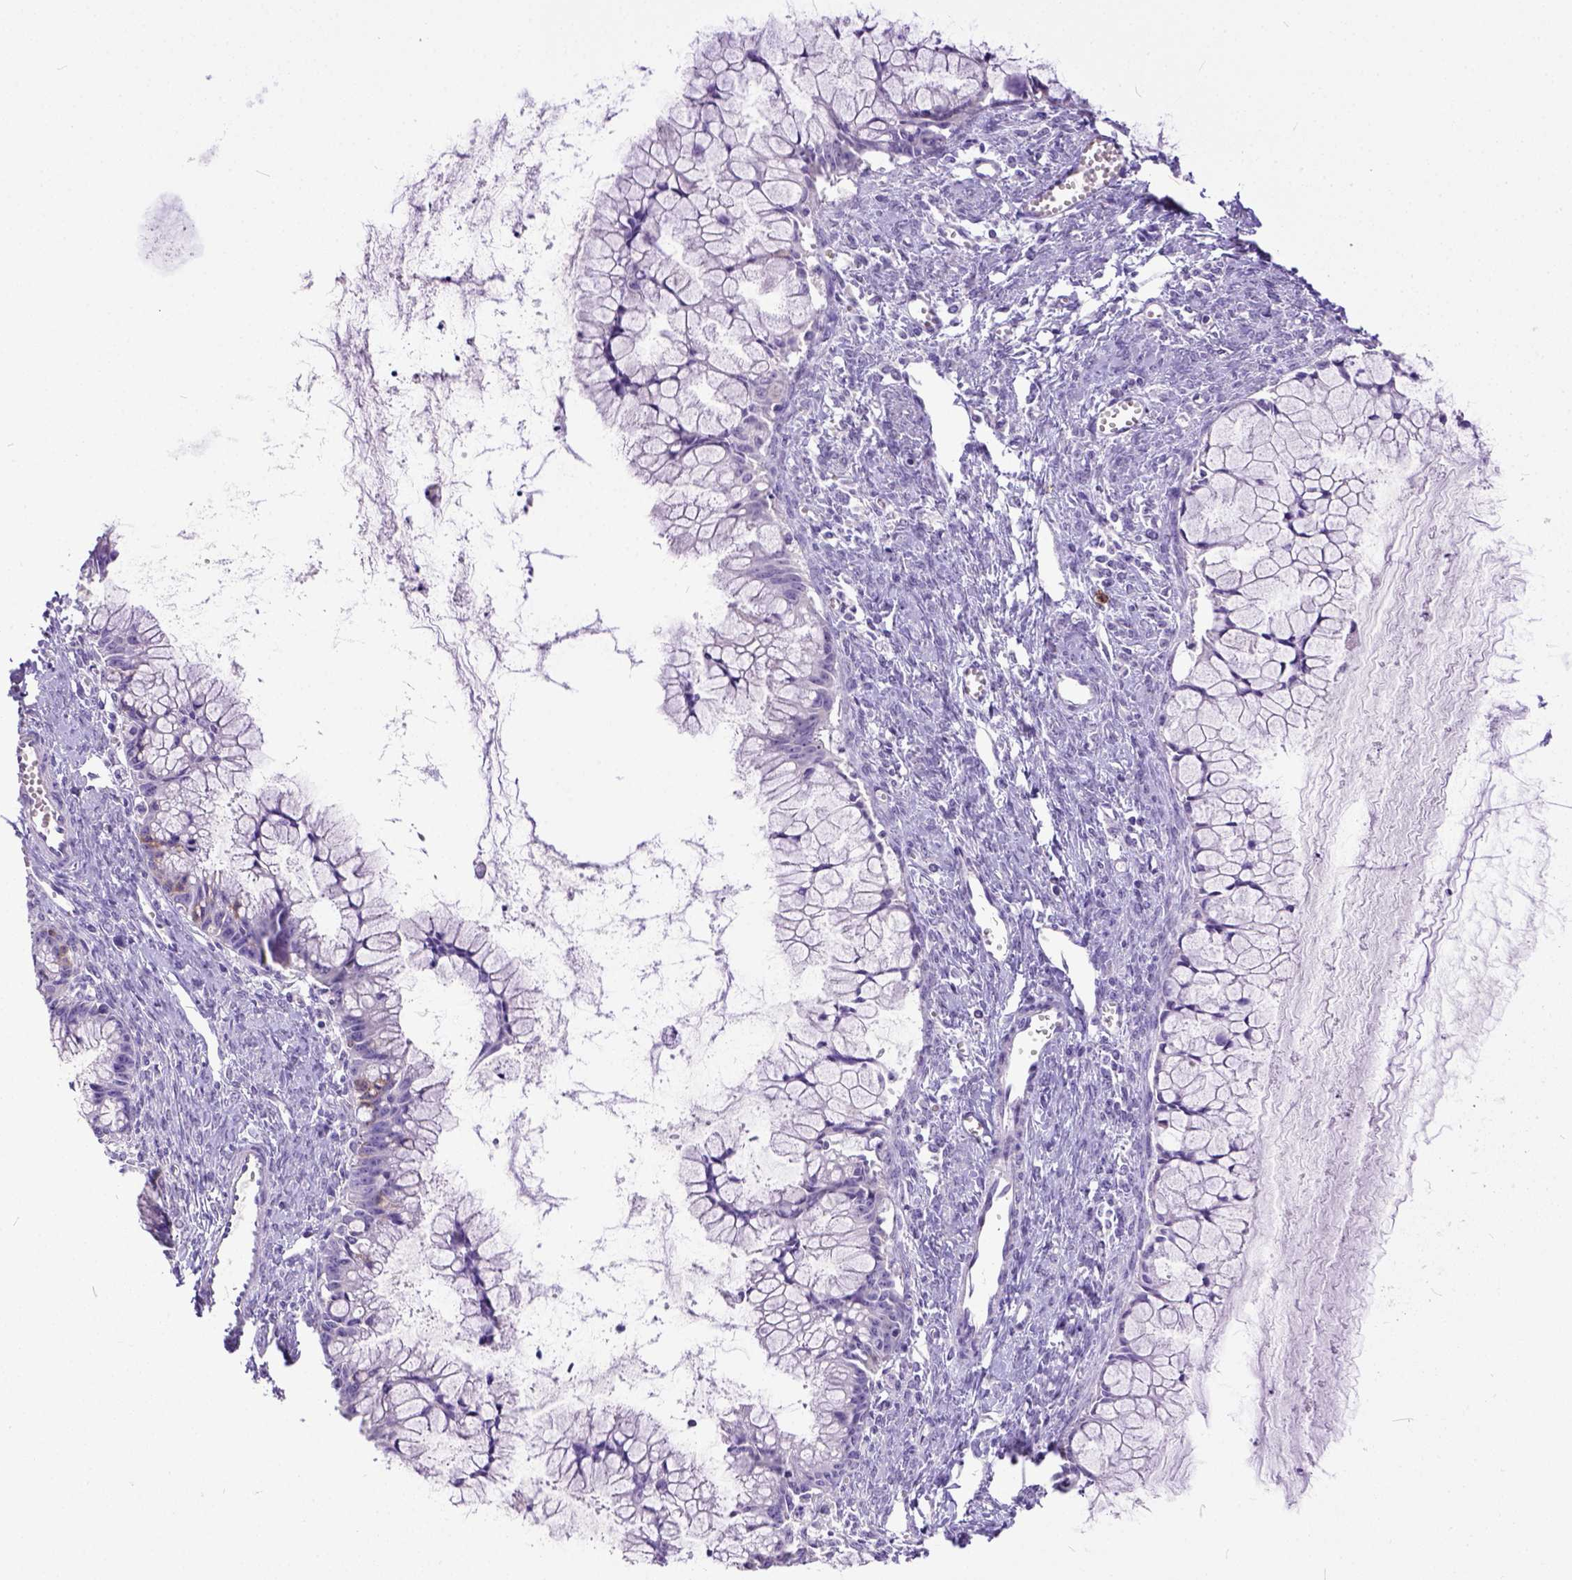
{"staining": {"intensity": "negative", "quantity": "none", "location": "none"}, "tissue": "ovarian cancer", "cell_type": "Tumor cells", "image_type": "cancer", "snomed": [{"axis": "morphology", "description": "Cystadenocarcinoma, mucinous, NOS"}, {"axis": "topography", "description": "Ovary"}], "caption": "Immunohistochemistry micrograph of ovarian cancer stained for a protein (brown), which reveals no expression in tumor cells.", "gene": "KIT", "patient": {"sex": "female", "age": 41}}